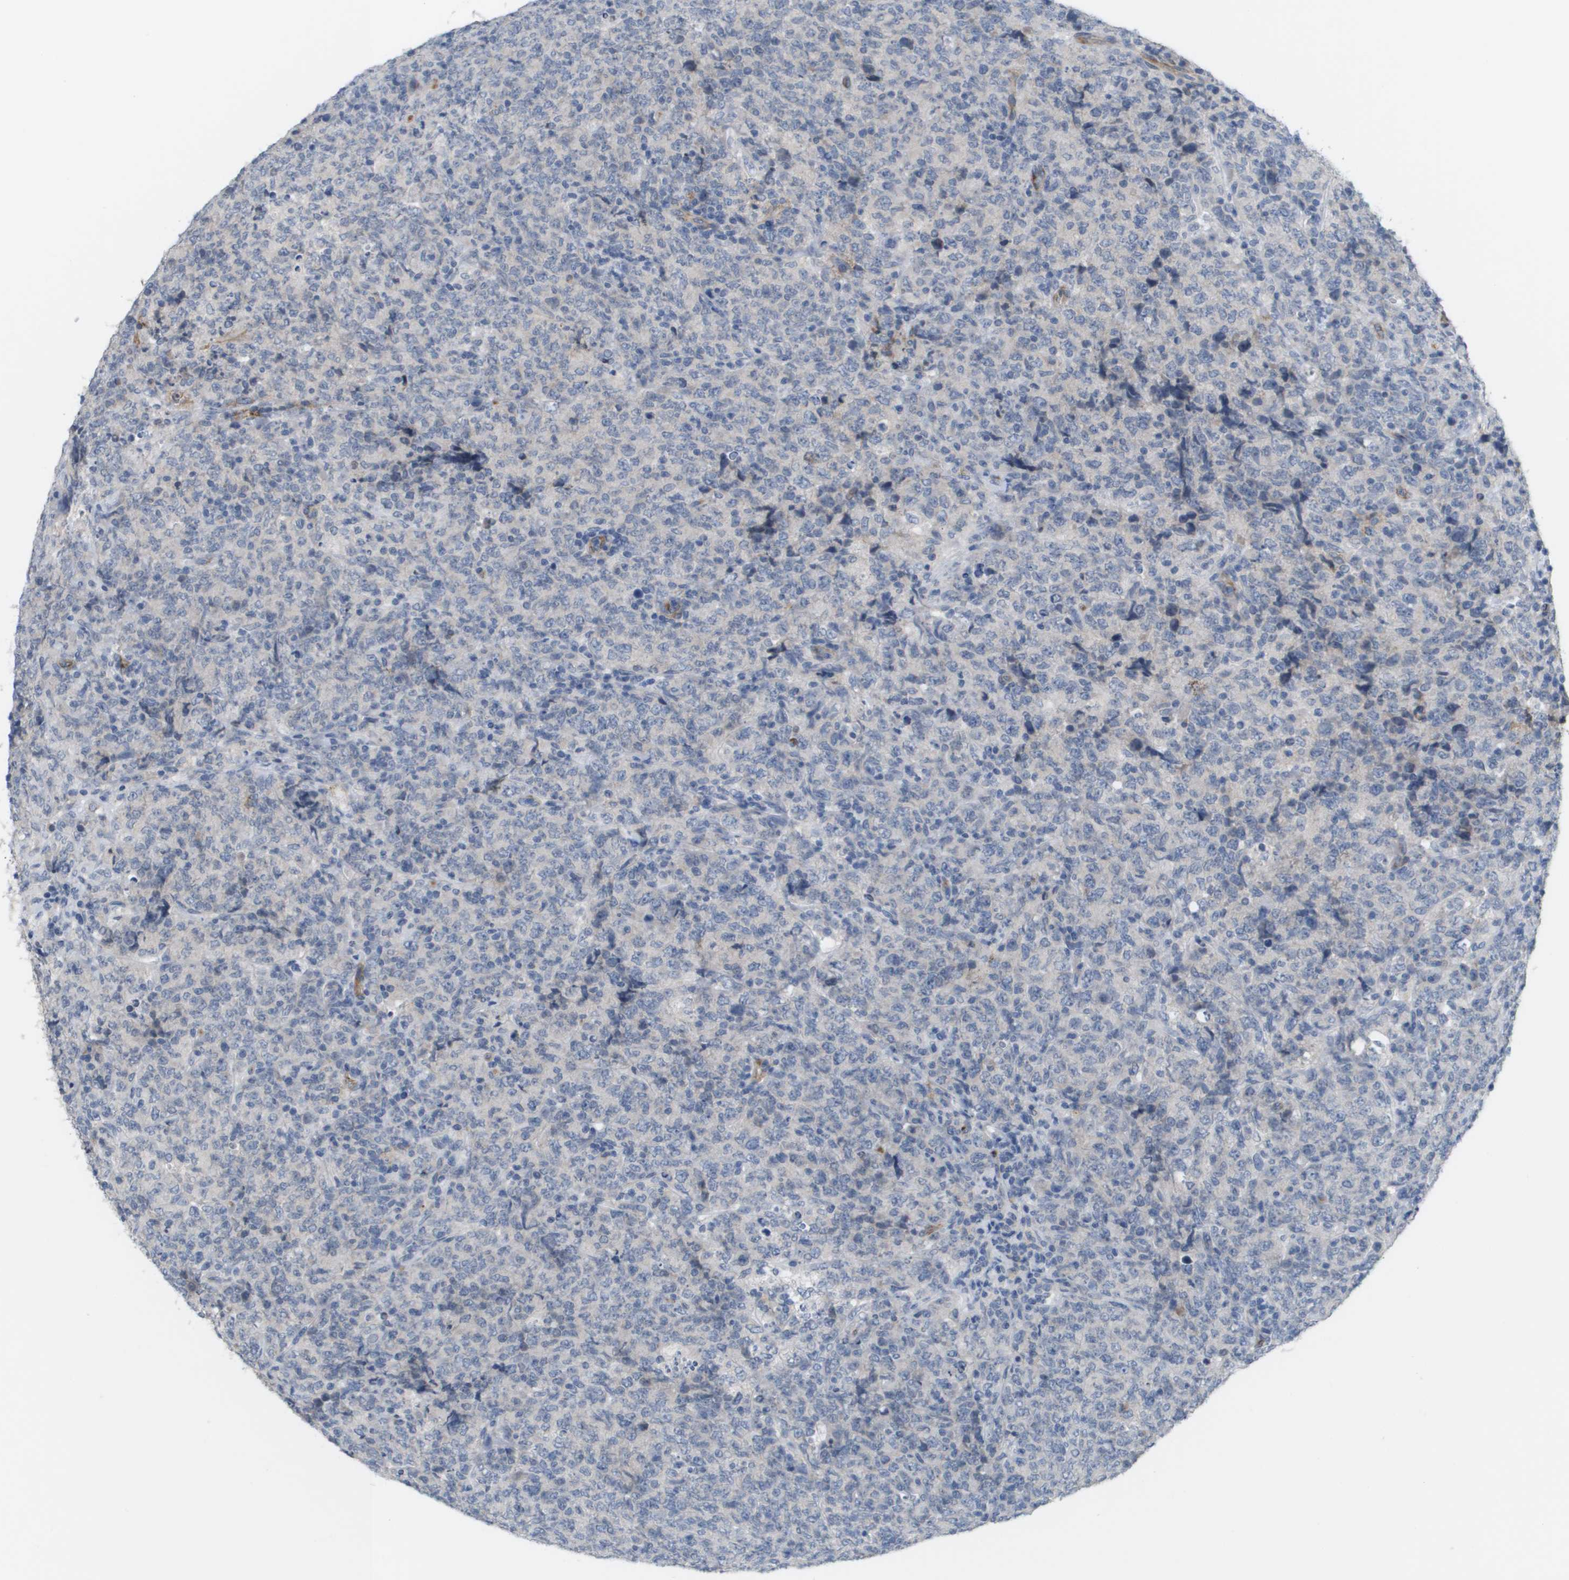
{"staining": {"intensity": "negative", "quantity": "none", "location": "none"}, "tissue": "lymphoma", "cell_type": "Tumor cells", "image_type": "cancer", "snomed": [{"axis": "morphology", "description": "Malignant lymphoma, non-Hodgkin's type, High grade"}, {"axis": "topography", "description": "Tonsil"}], "caption": "Tumor cells show no significant protein positivity in high-grade malignant lymphoma, non-Hodgkin's type.", "gene": "ANGPT2", "patient": {"sex": "female", "age": 36}}